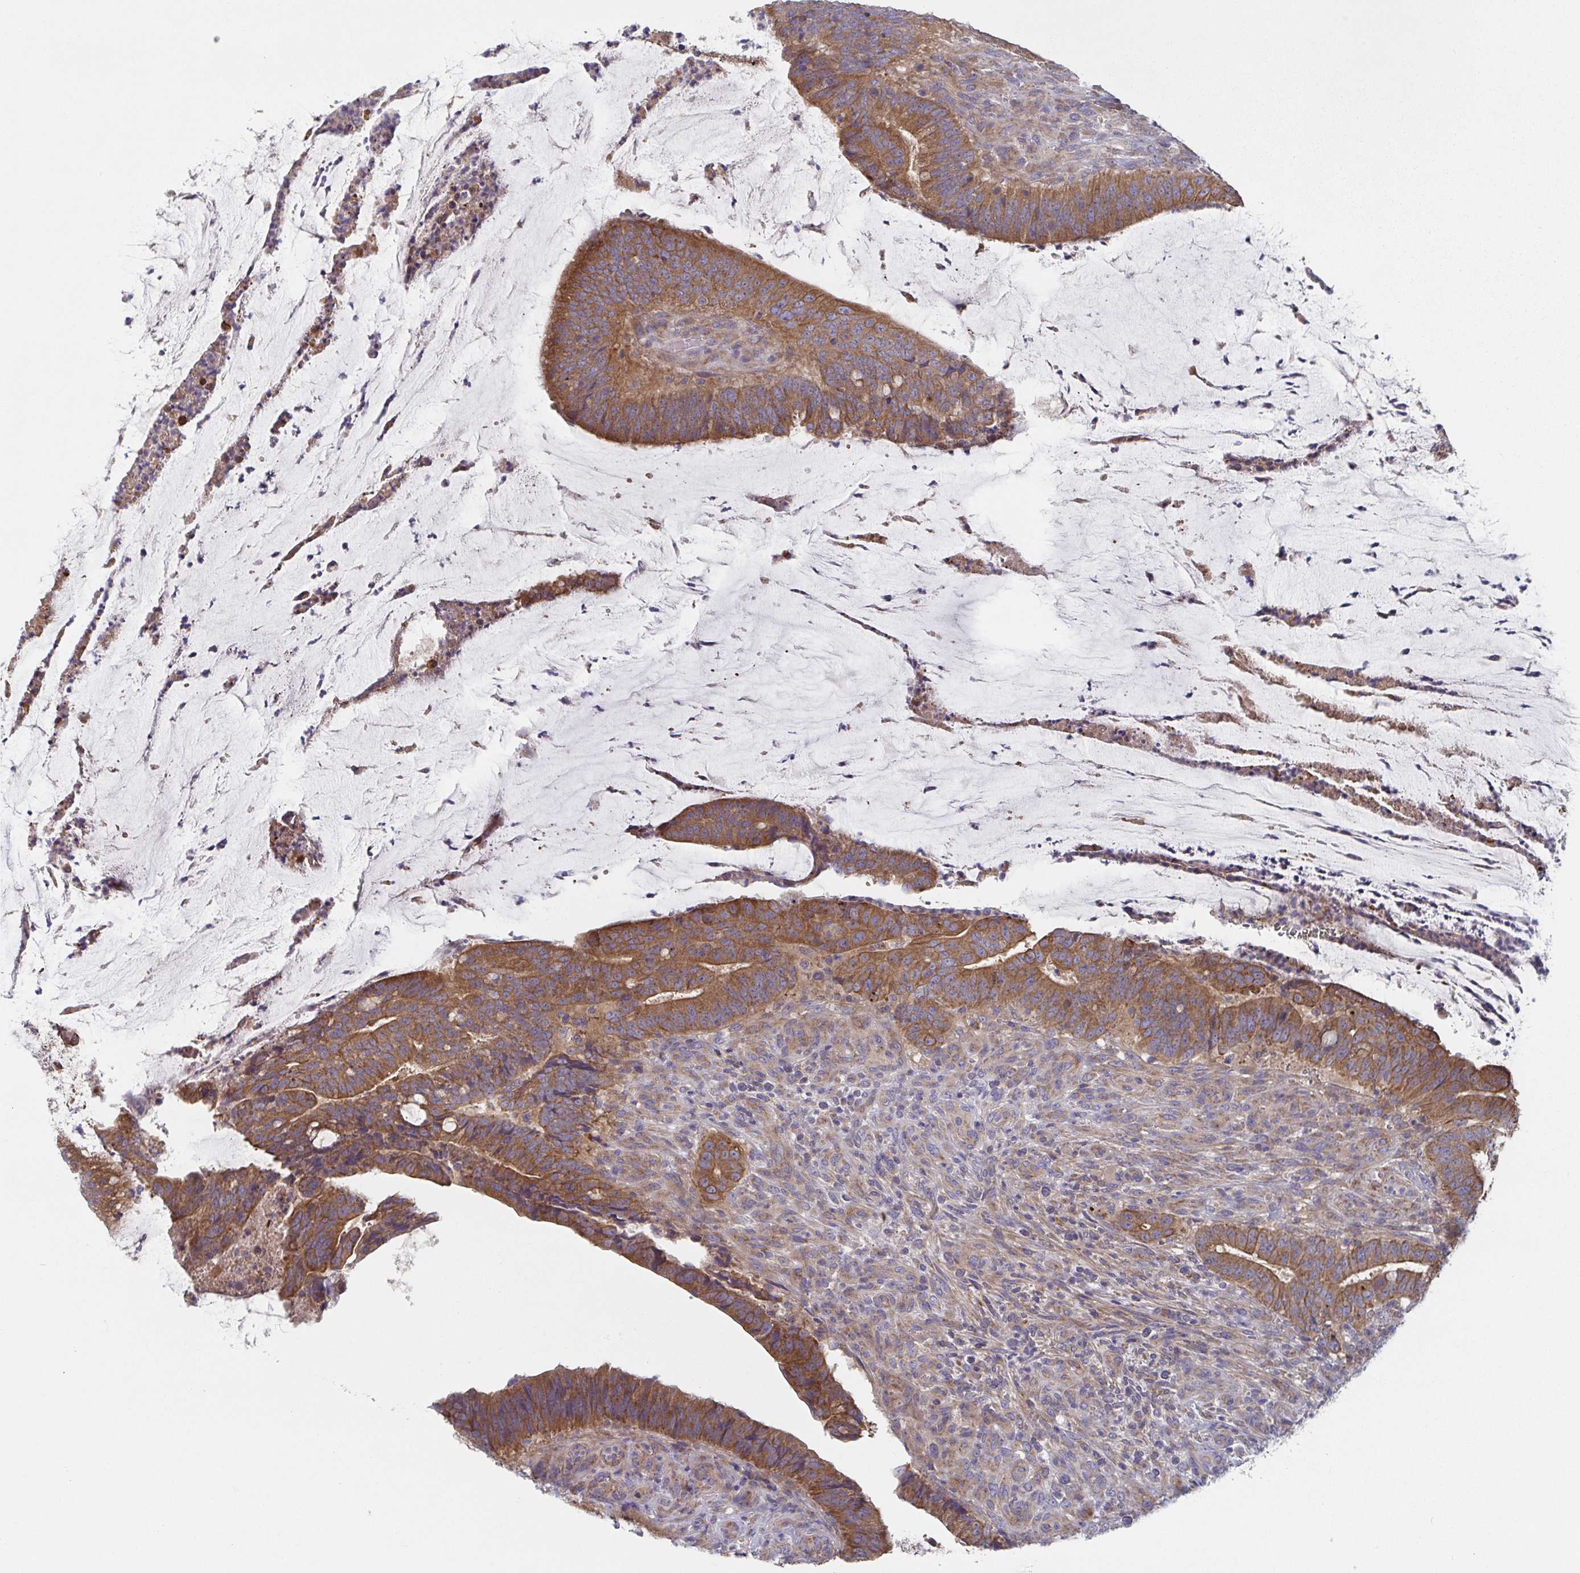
{"staining": {"intensity": "moderate", "quantity": ">75%", "location": "cytoplasmic/membranous"}, "tissue": "colorectal cancer", "cell_type": "Tumor cells", "image_type": "cancer", "snomed": [{"axis": "morphology", "description": "Adenocarcinoma, NOS"}, {"axis": "topography", "description": "Colon"}], "caption": "The micrograph demonstrates a brown stain indicating the presence of a protein in the cytoplasmic/membranous of tumor cells in colorectal cancer.", "gene": "TUFT1", "patient": {"sex": "female", "age": 43}}